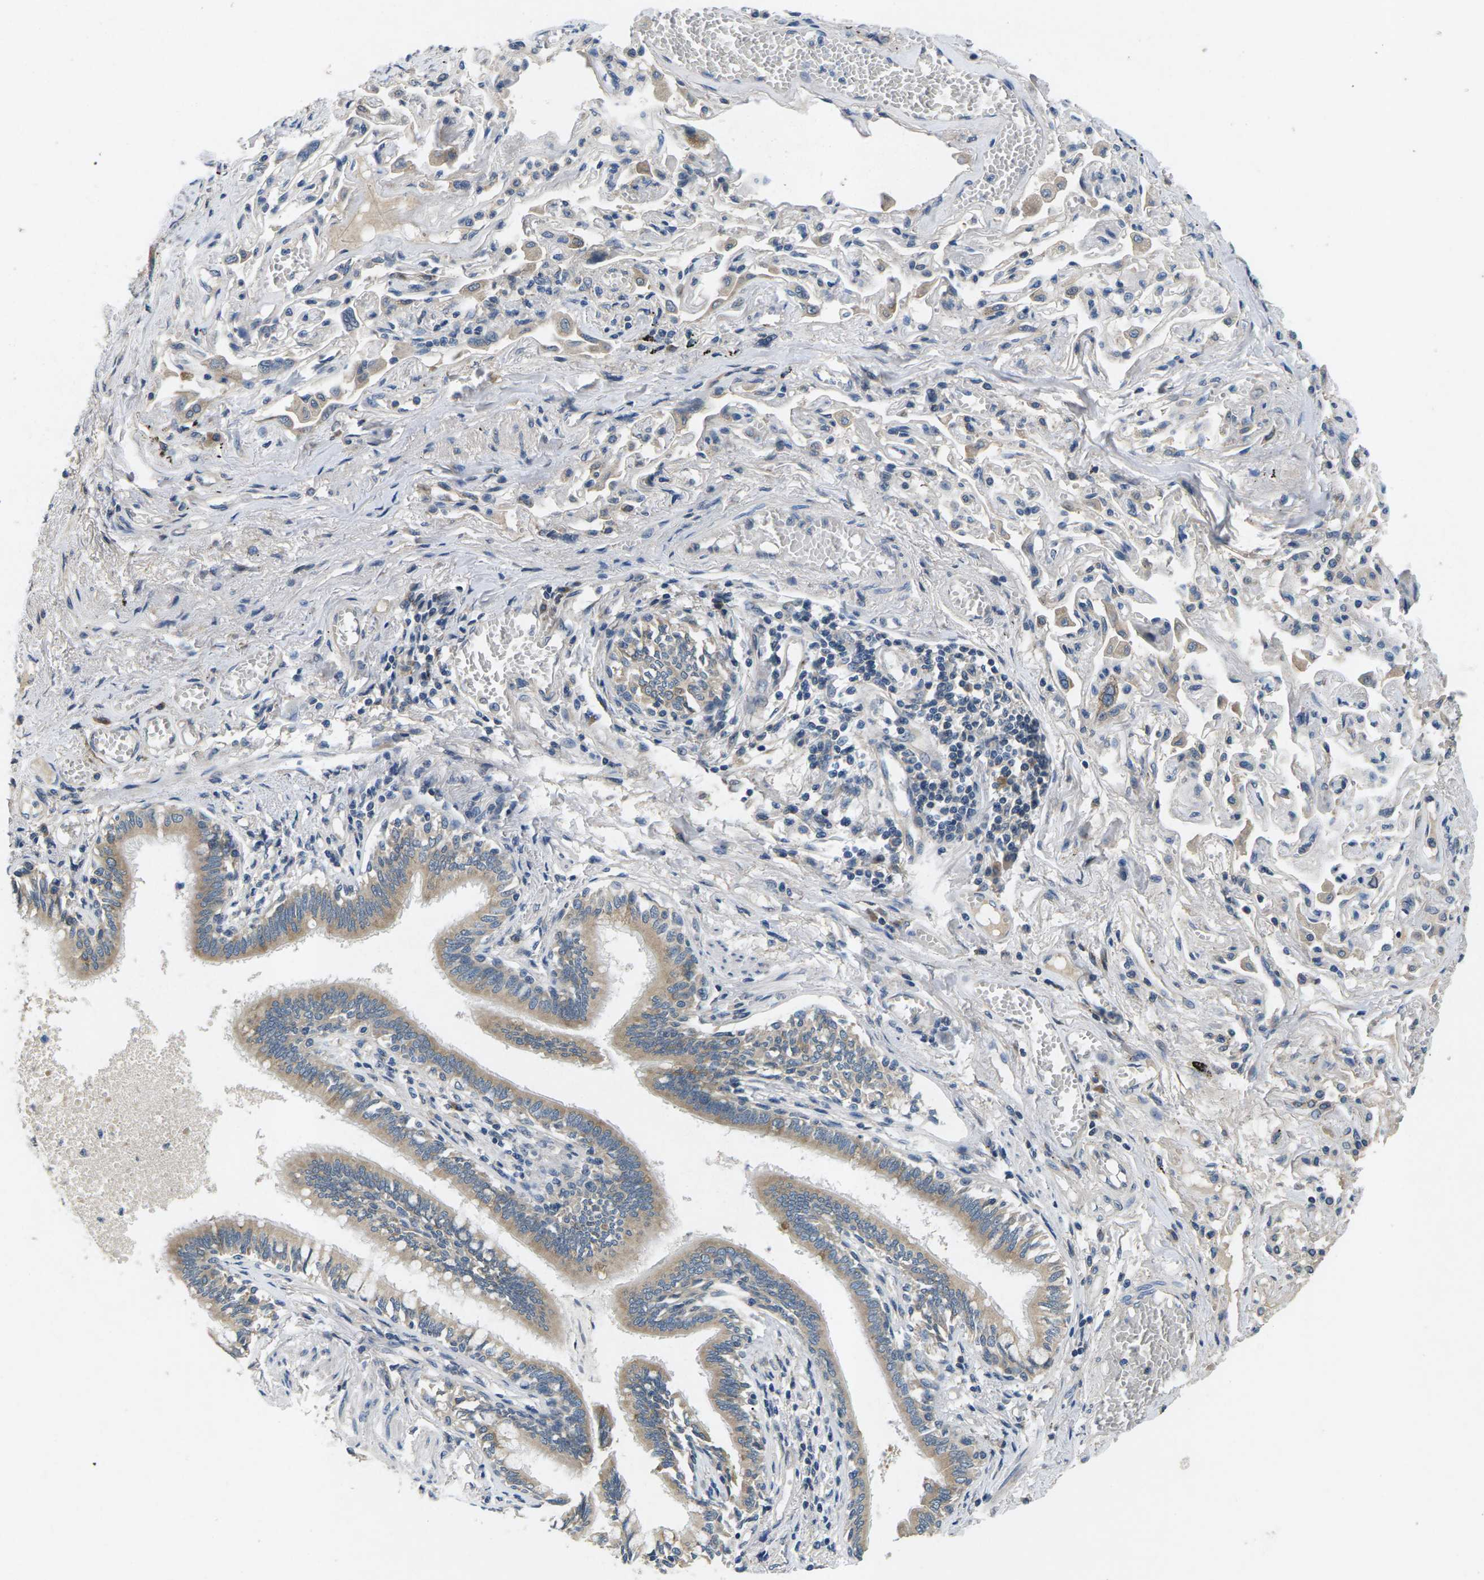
{"staining": {"intensity": "moderate", "quantity": ">75%", "location": "cytoplasmic/membranous"}, "tissue": "bronchus", "cell_type": "Respiratory epithelial cells", "image_type": "normal", "snomed": [{"axis": "morphology", "description": "Normal tissue, NOS"}, {"axis": "morphology", "description": "Inflammation, NOS"}, {"axis": "topography", "description": "Cartilage tissue"}, {"axis": "topography", "description": "Lung"}], "caption": "This is a photomicrograph of IHC staining of unremarkable bronchus, which shows moderate staining in the cytoplasmic/membranous of respiratory epithelial cells.", "gene": "ERGIC3", "patient": {"sex": "male", "age": 71}}